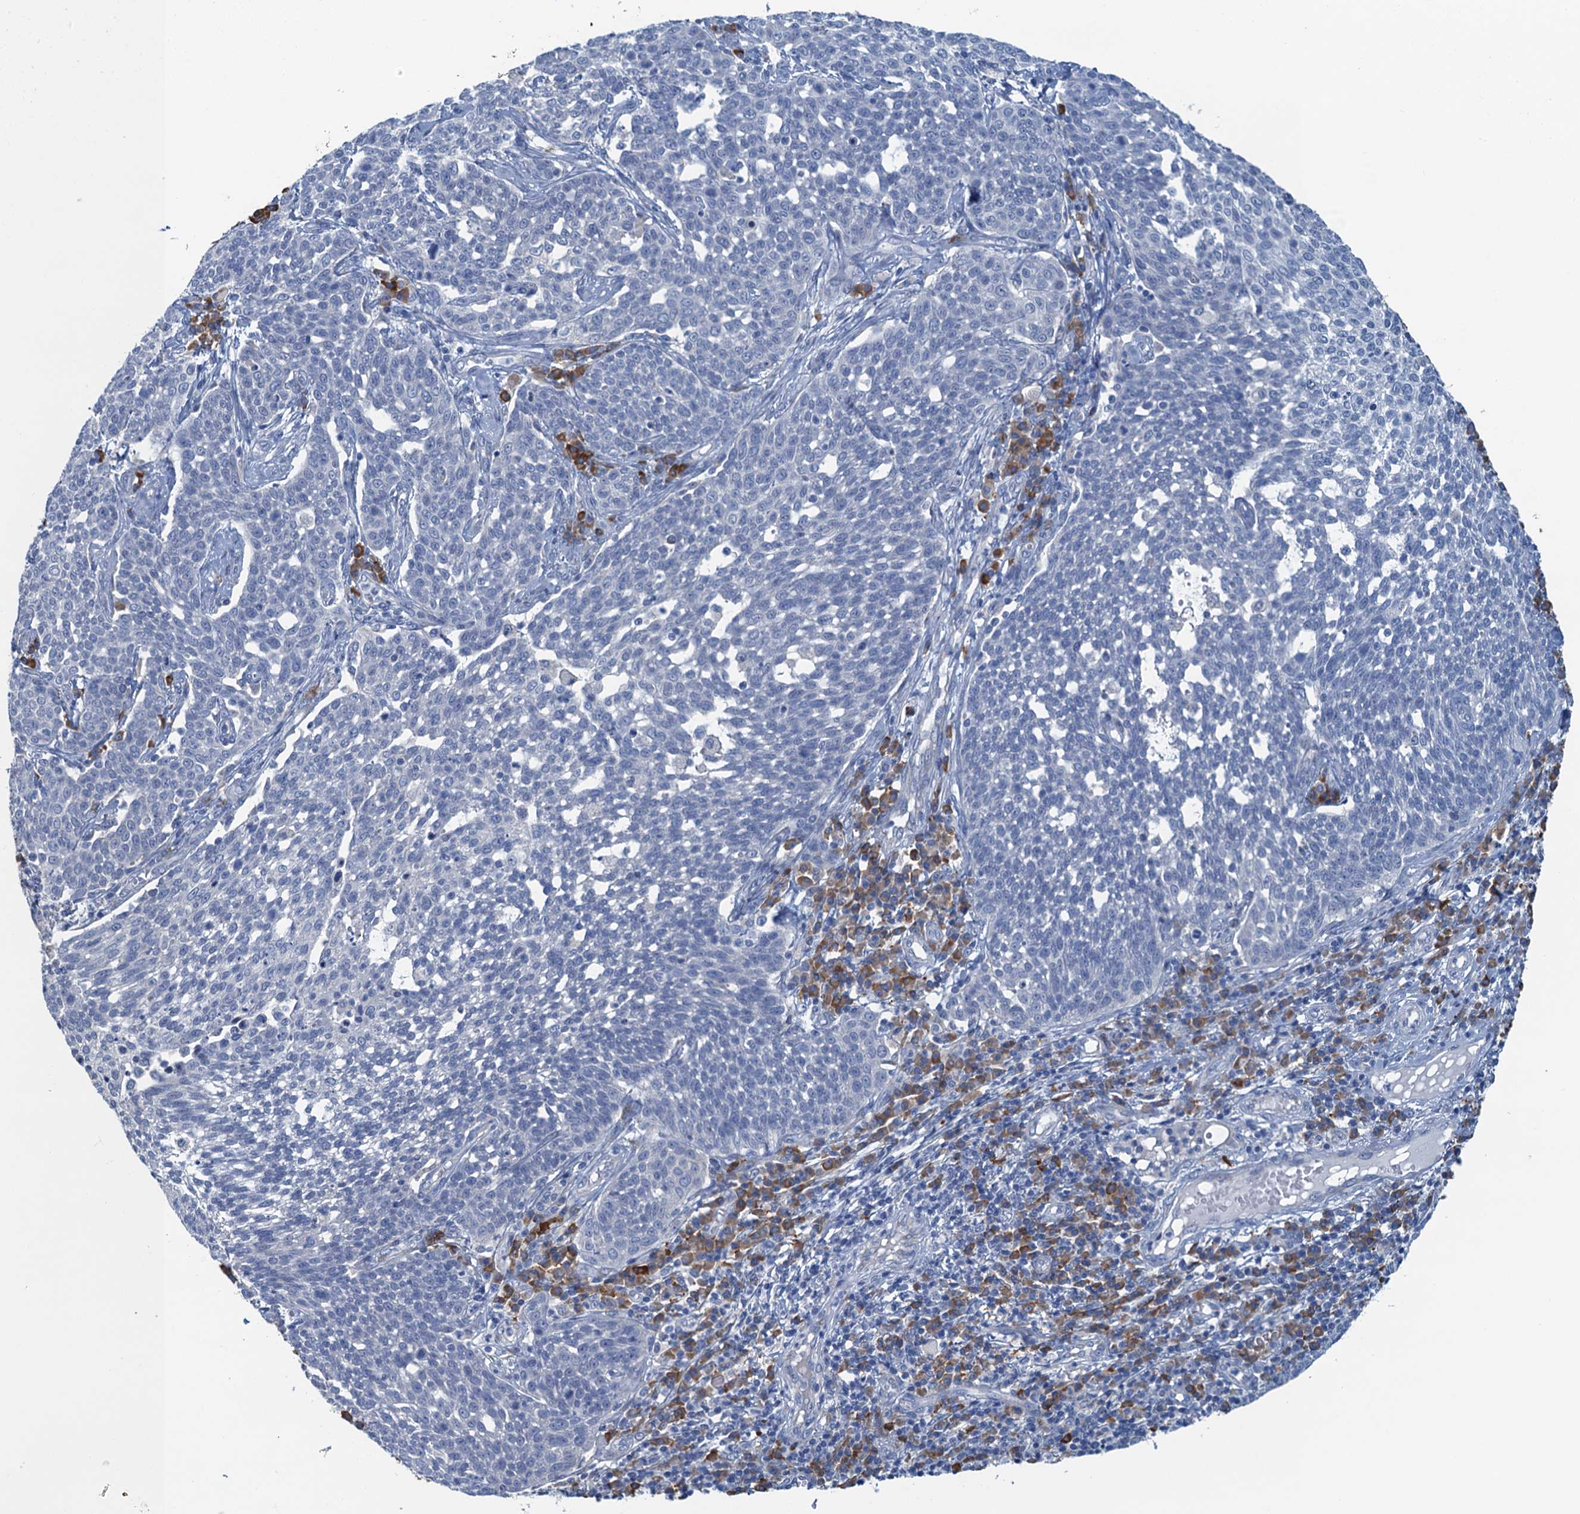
{"staining": {"intensity": "negative", "quantity": "none", "location": "none"}, "tissue": "cervical cancer", "cell_type": "Tumor cells", "image_type": "cancer", "snomed": [{"axis": "morphology", "description": "Squamous cell carcinoma, NOS"}, {"axis": "topography", "description": "Cervix"}], "caption": "Squamous cell carcinoma (cervical) was stained to show a protein in brown. There is no significant expression in tumor cells.", "gene": "CBLIF", "patient": {"sex": "female", "age": 34}}